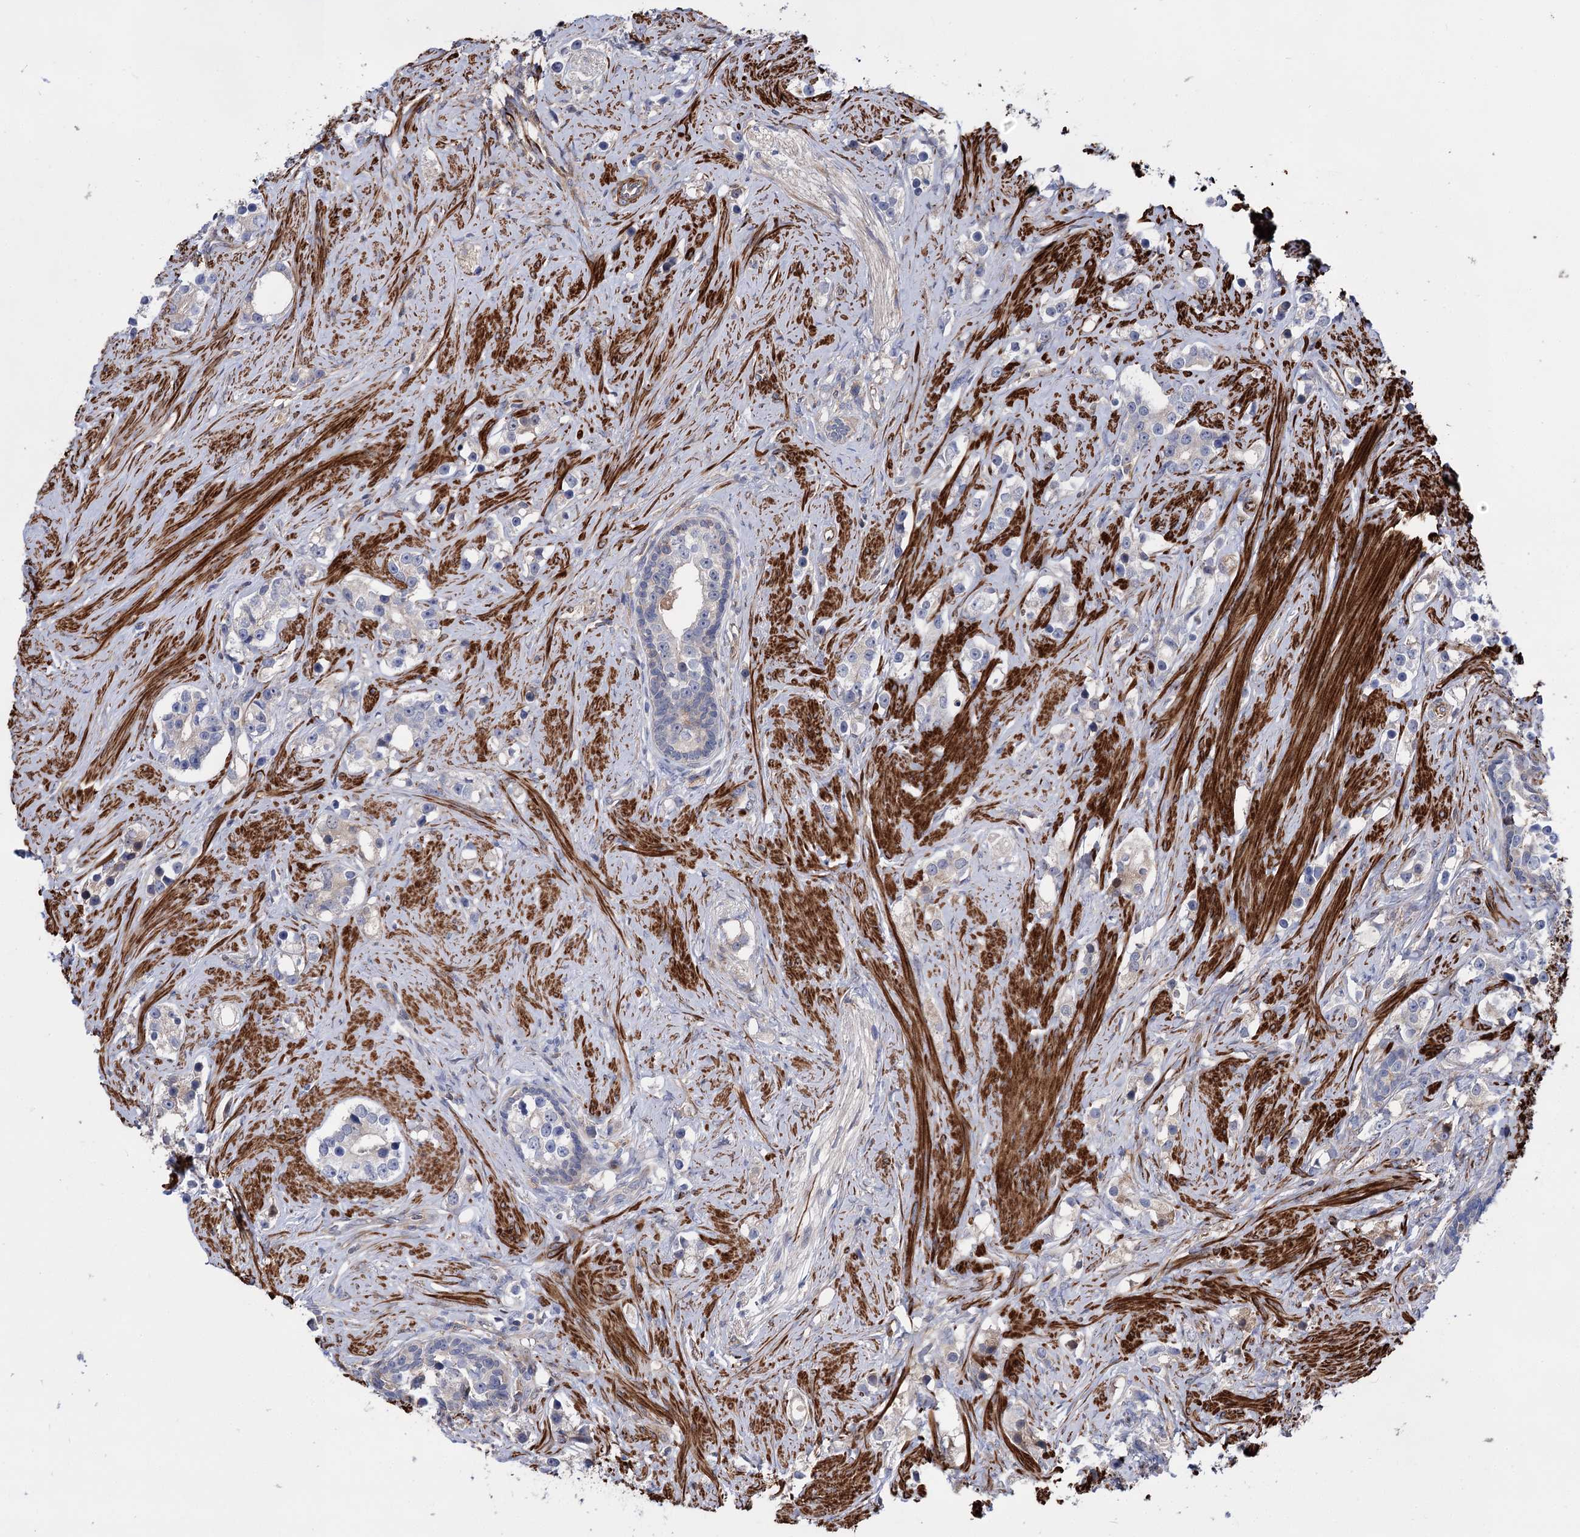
{"staining": {"intensity": "negative", "quantity": "none", "location": "none"}, "tissue": "prostate cancer", "cell_type": "Tumor cells", "image_type": "cancer", "snomed": [{"axis": "morphology", "description": "Adenocarcinoma, High grade"}, {"axis": "topography", "description": "Prostate"}], "caption": "Tumor cells show no significant expression in prostate cancer.", "gene": "DPP3", "patient": {"sex": "male", "age": 63}}